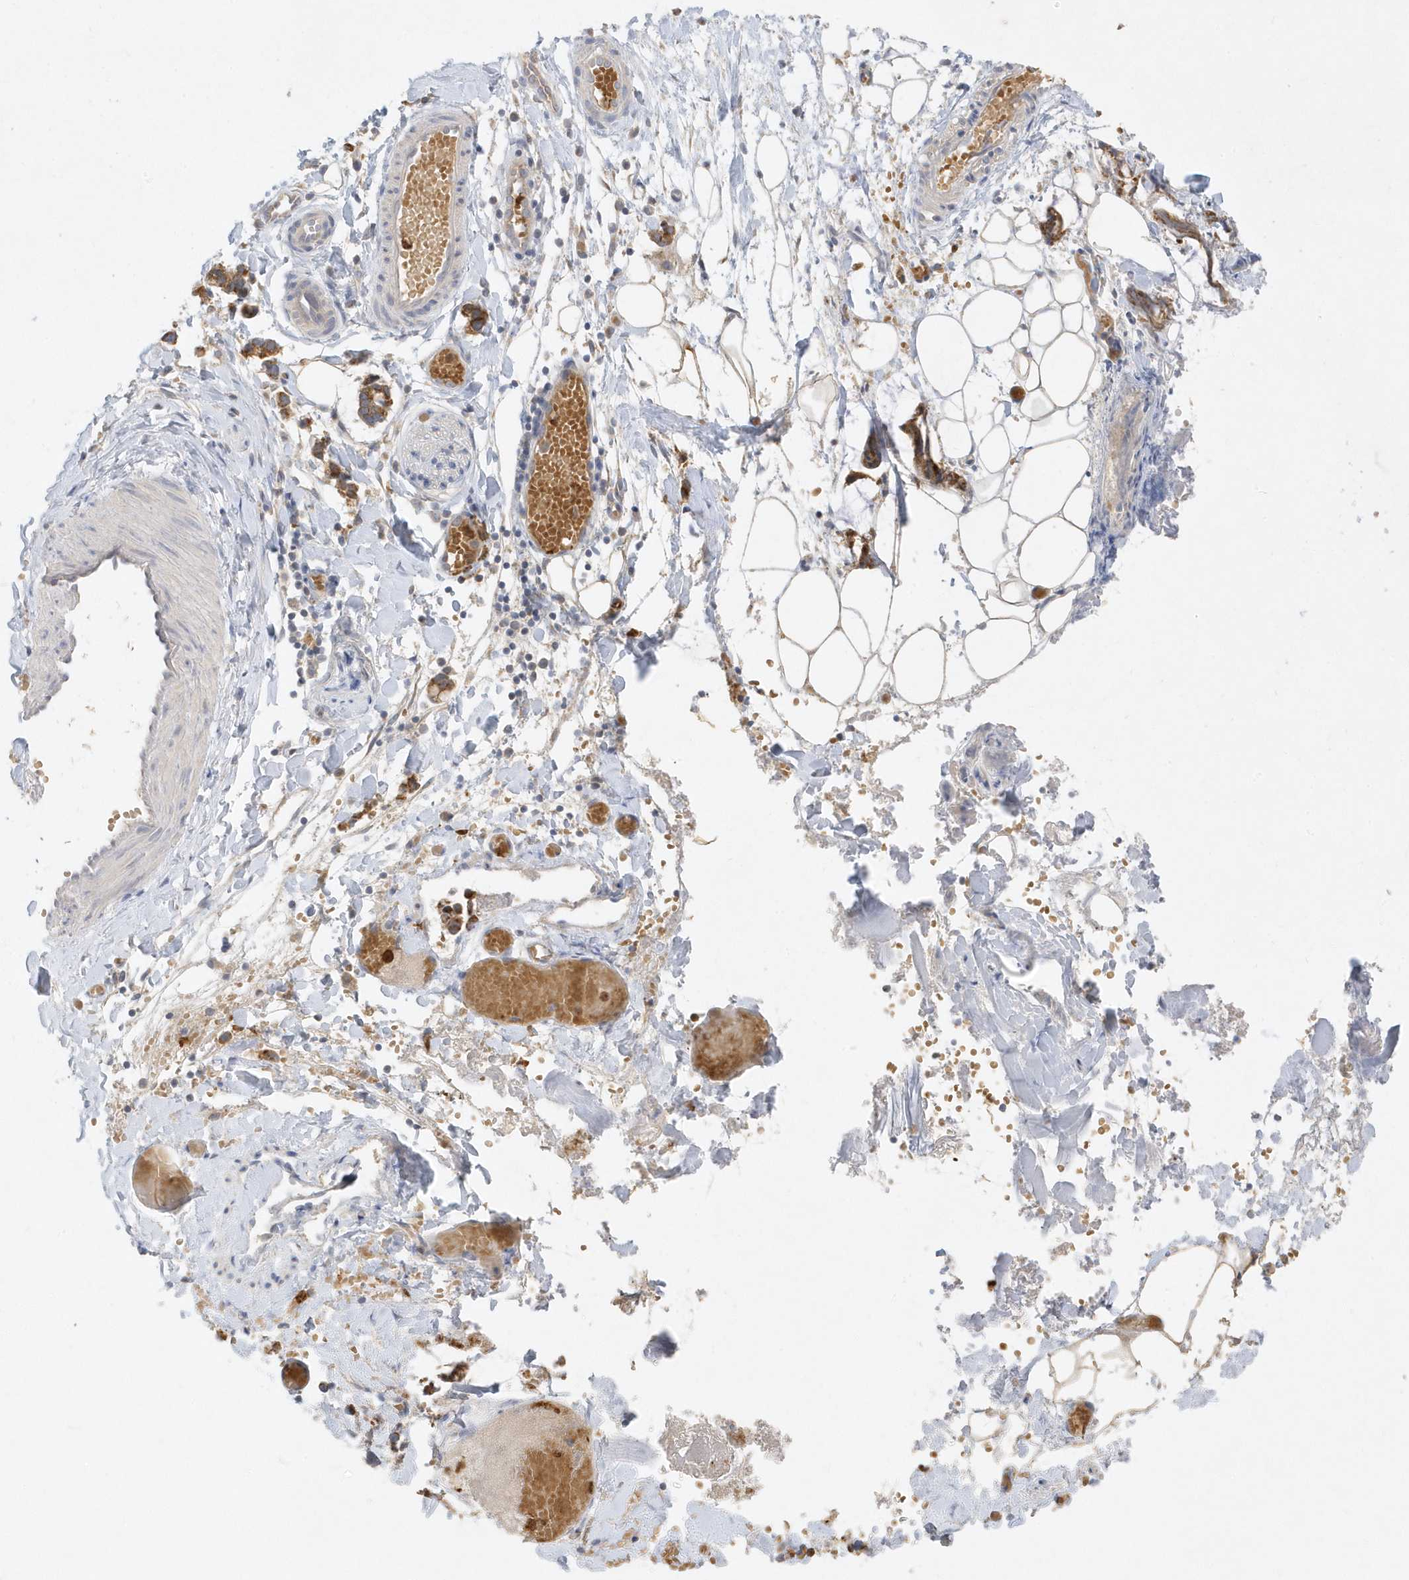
{"staining": {"intensity": "weak", "quantity": ">75%", "location": "cytoplasmic/membranous"}, "tissue": "adipose tissue", "cell_type": "Adipocytes", "image_type": "normal", "snomed": [{"axis": "morphology", "description": "Normal tissue, NOS"}, {"axis": "morphology", "description": "Adenocarcinoma, NOS"}, {"axis": "topography", "description": "Smooth muscle"}, {"axis": "topography", "description": "Colon"}], "caption": "Immunohistochemistry of benign human adipose tissue shows low levels of weak cytoplasmic/membranous staining in about >75% of adipocytes. Nuclei are stained in blue.", "gene": "DPP9", "patient": {"sex": "male", "age": 14}}